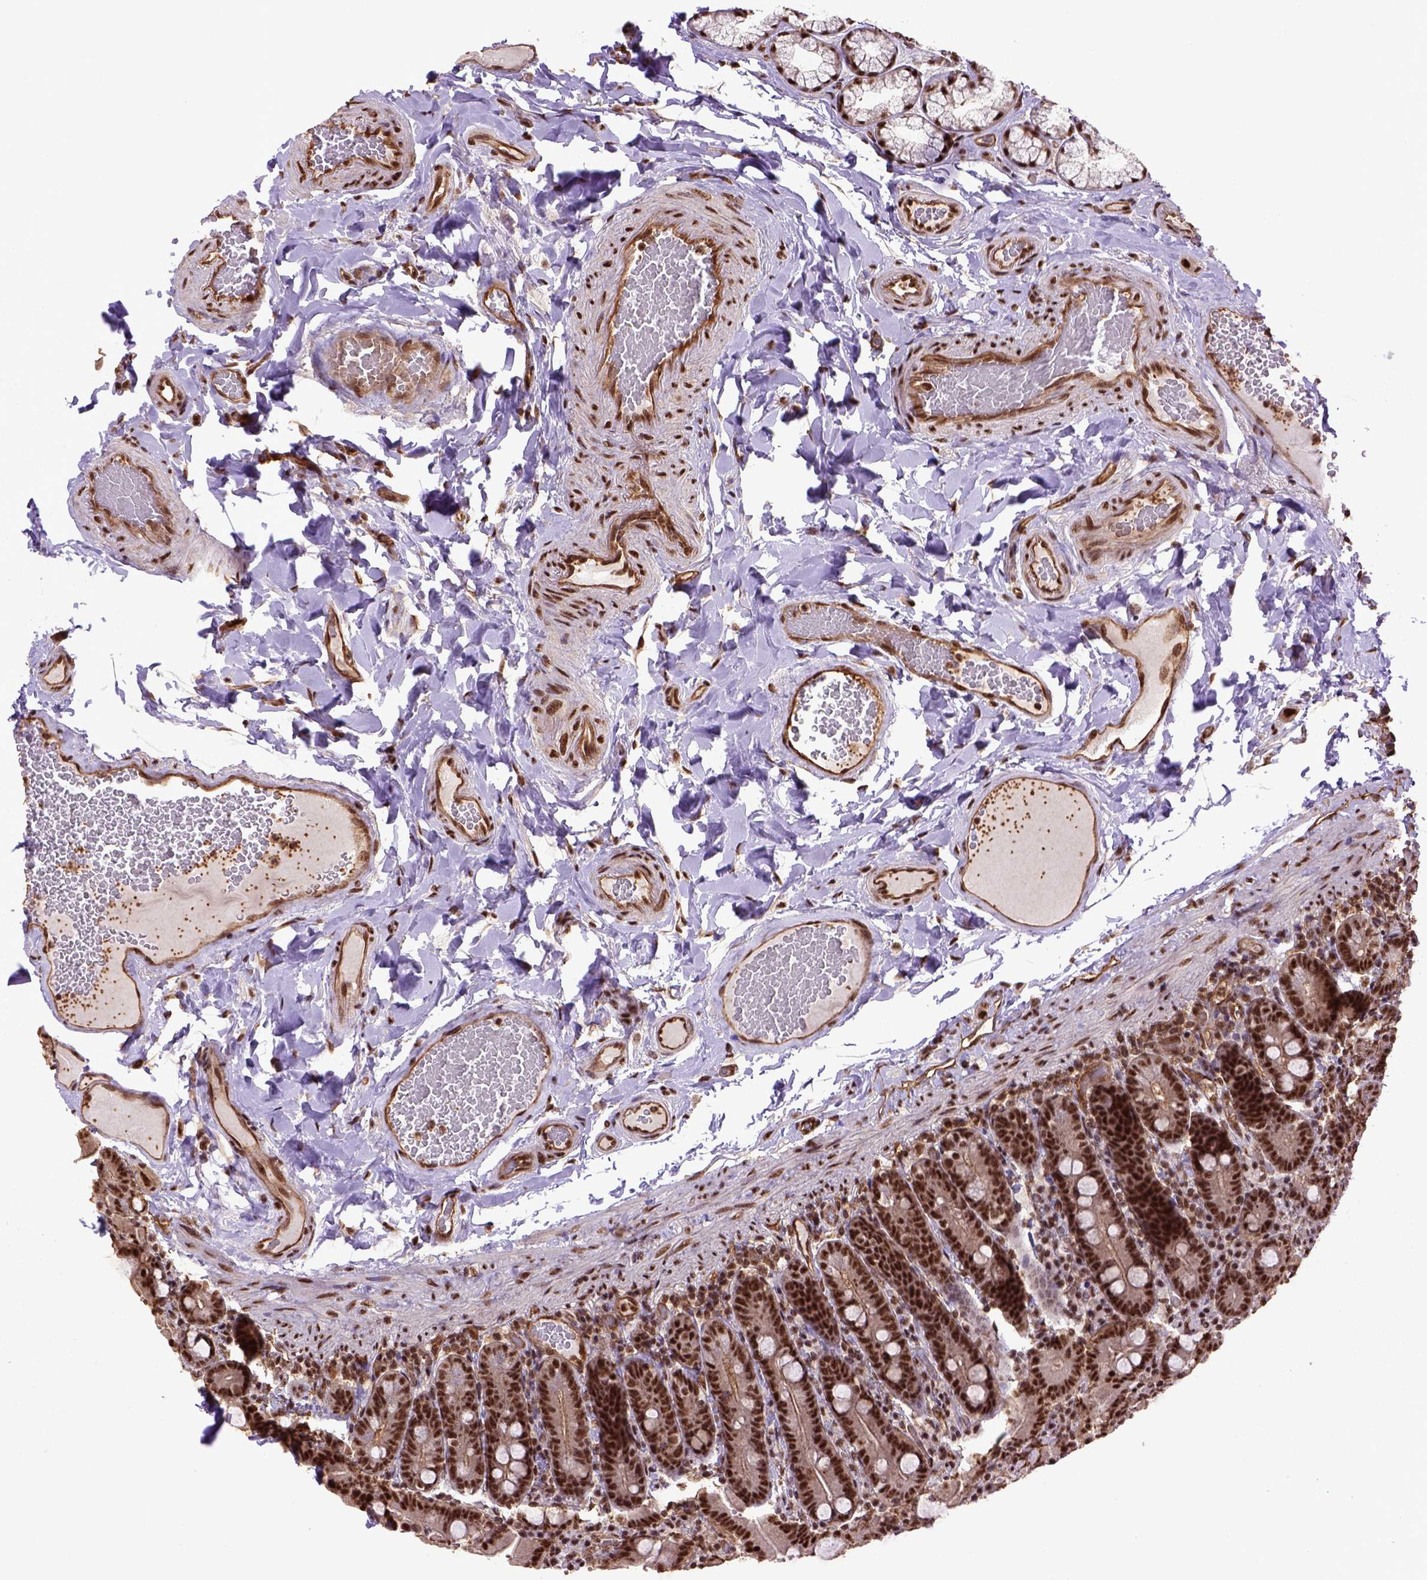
{"staining": {"intensity": "strong", "quantity": ">75%", "location": "nuclear"}, "tissue": "duodenum", "cell_type": "Glandular cells", "image_type": "normal", "snomed": [{"axis": "morphology", "description": "Normal tissue, NOS"}, {"axis": "topography", "description": "Duodenum"}], "caption": "Normal duodenum reveals strong nuclear staining in about >75% of glandular cells, visualized by immunohistochemistry.", "gene": "PPIG", "patient": {"sex": "female", "age": 62}}